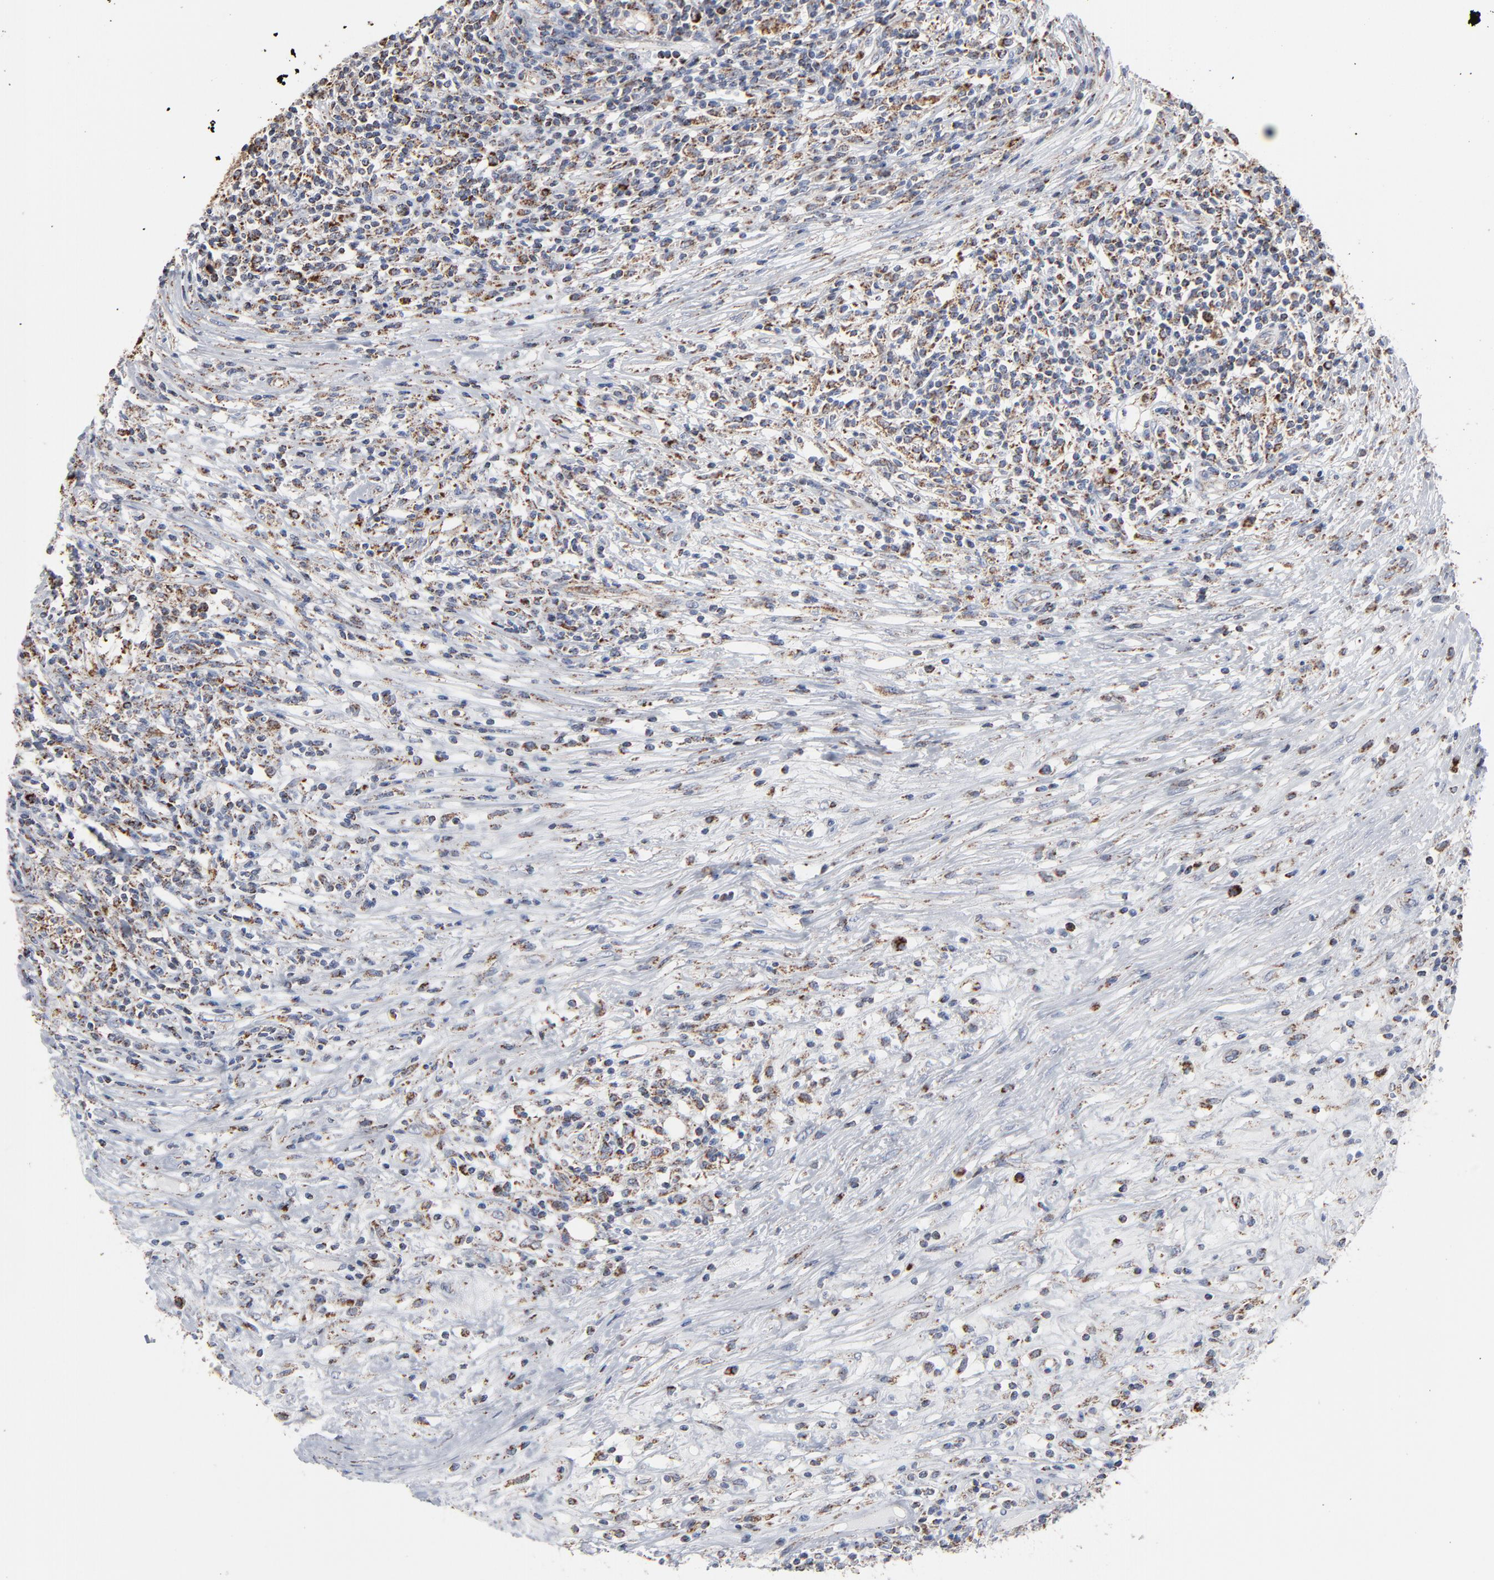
{"staining": {"intensity": "strong", "quantity": "25%-75%", "location": "cytoplasmic/membranous"}, "tissue": "lymphoma", "cell_type": "Tumor cells", "image_type": "cancer", "snomed": [{"axis": "morphology", "description": "Malignant lymphoma, non-Hodgkin's type, High grade"}, {"axis": "topography", "description": "Lymph node"}], "caption": "About 25%-75% of tumor cells in human high-grade malignant lymphoma, non-Hodgkin's type reveal strong cytoplasmic/membranous protein staining as visualized by brown immunohistochemical staining.", "gene": "UQCRC1", "patient": {"sex": "female", "age": 84}}